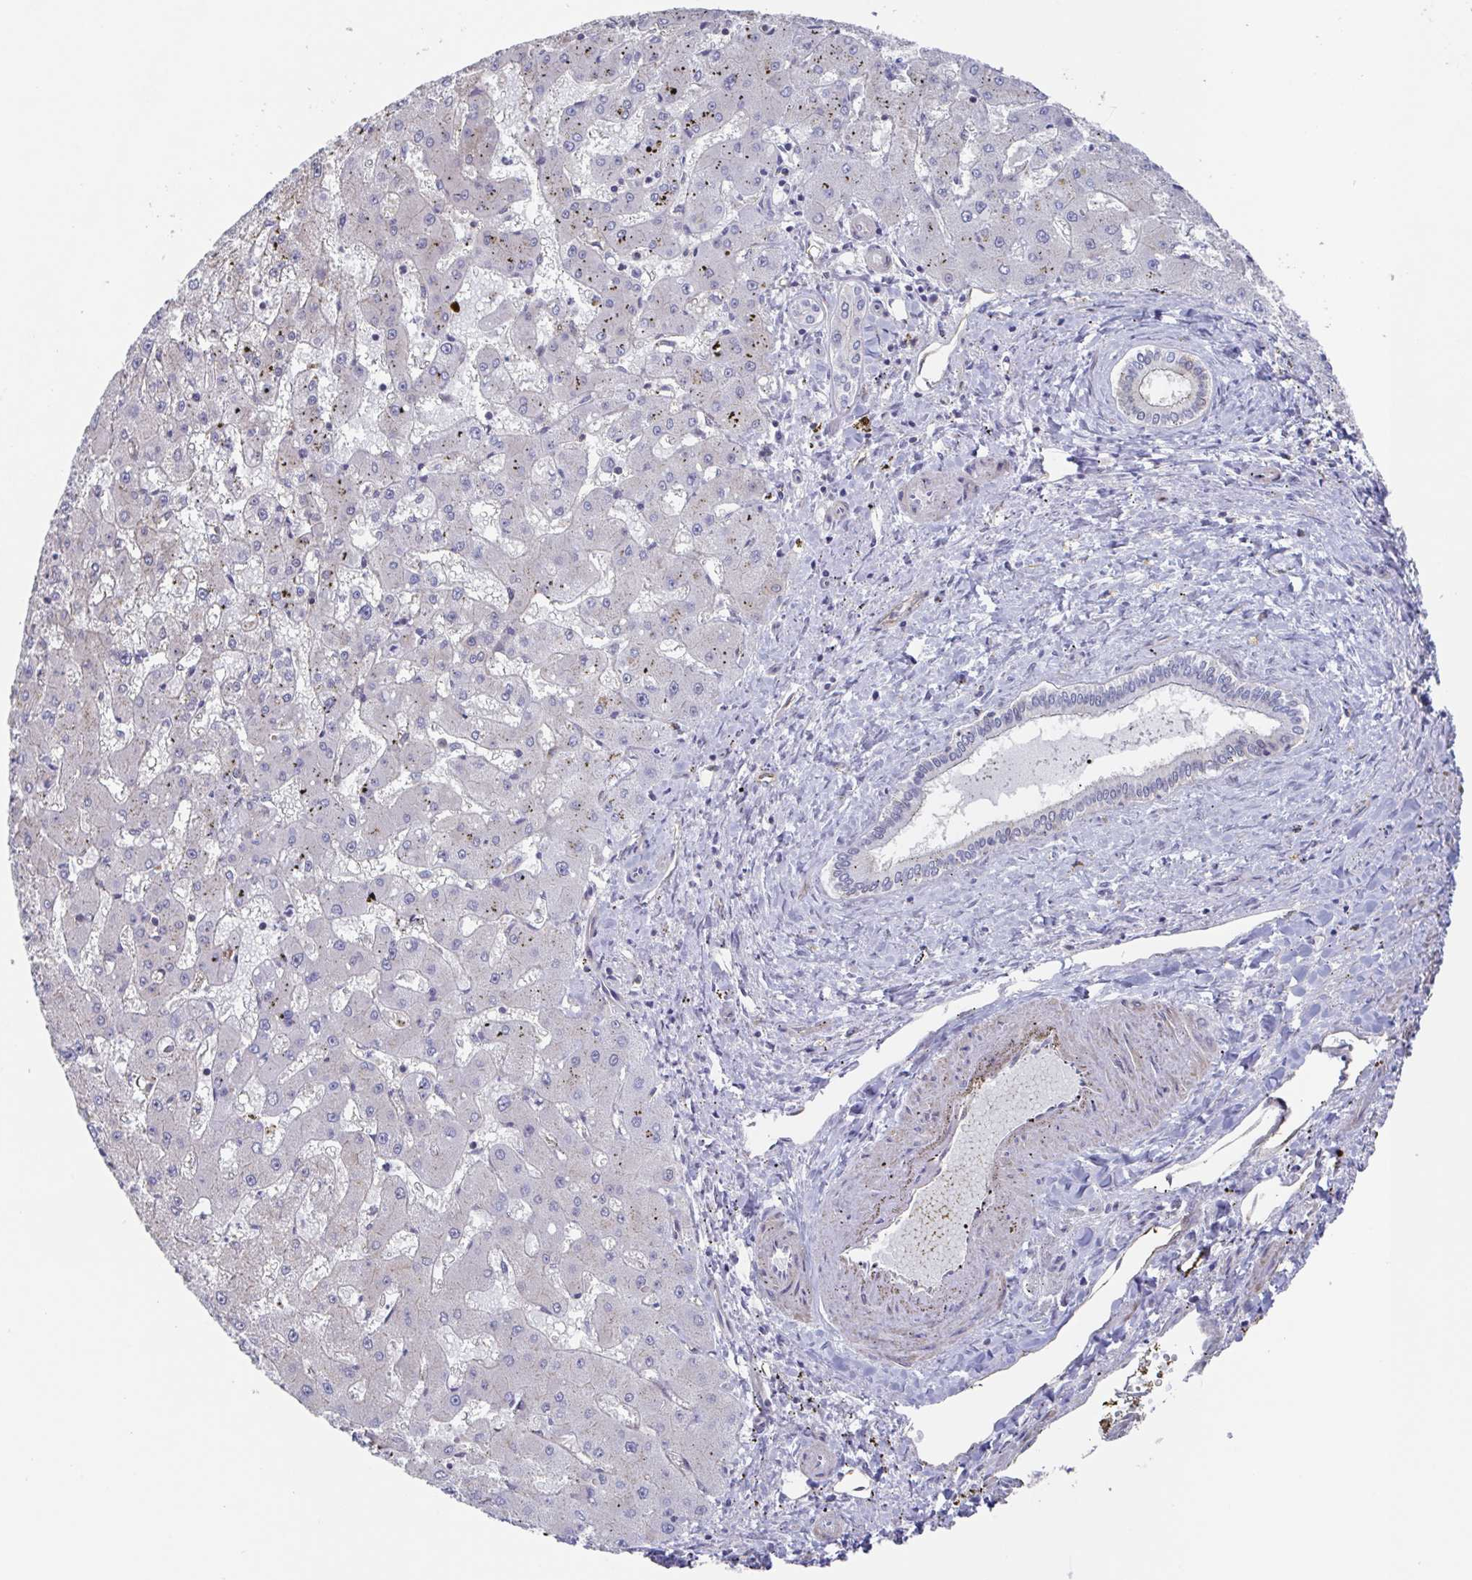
{"staining": {"intensity": "negative", "quantity": "none", "location": "none"}, "tissue": "liver cancer", "cell_type": "Tumor cells", "image_type": "cancer", "snomed": [{"axis": "morphology", "description": "Carcinoma, Hepatocellular, NOS"}, {"axis": "topography", "description": "Liver"}], "caption": "Liver cancer was stained to show a protein in brown. There is no significant expression in tumor cells.", "gene": "AGFG2", "patient": {"sex": "male", "age": 67}}